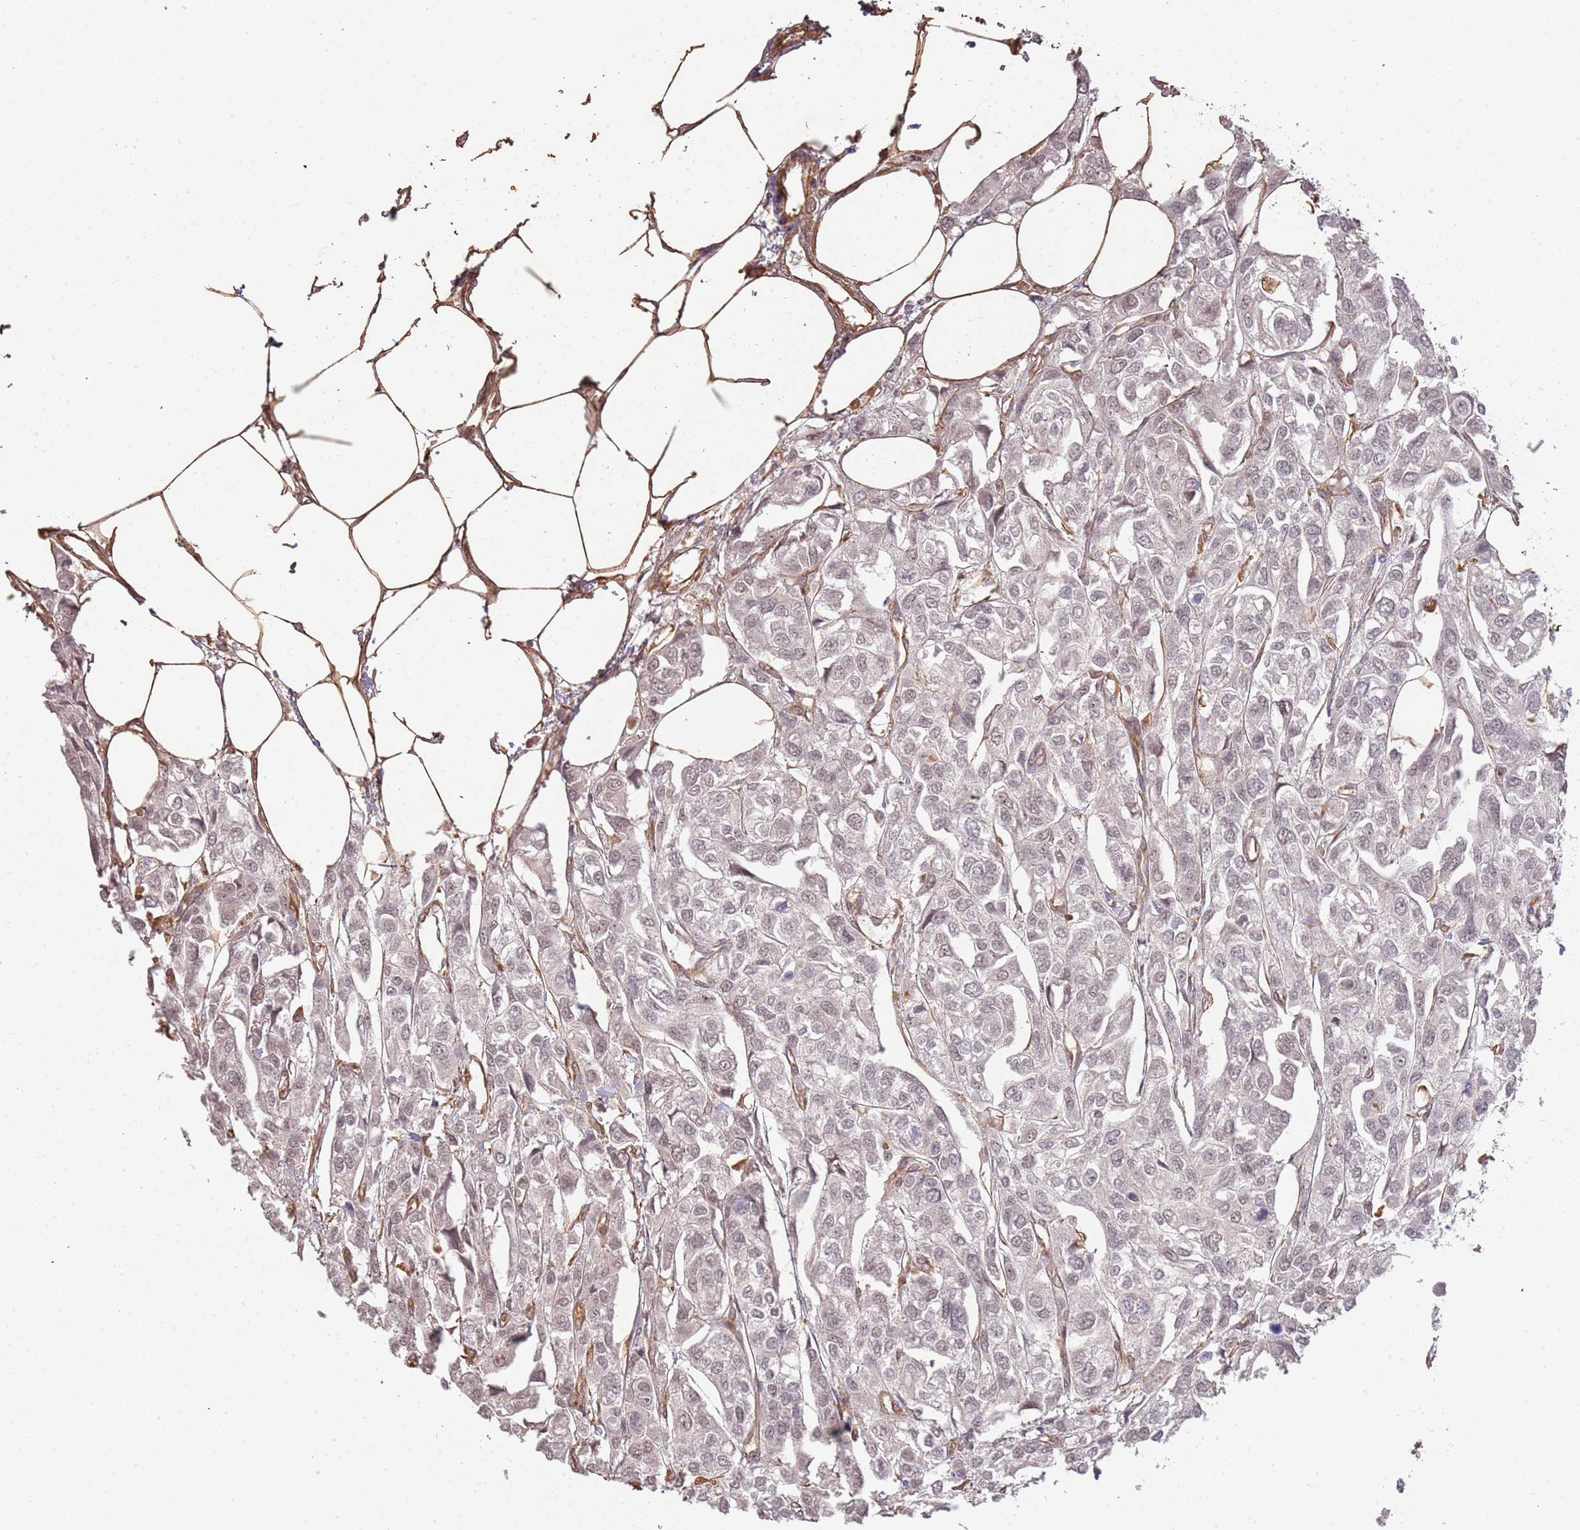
{"staining": {"intensity": "weak", "quantity": "<25%", "location": "nuclear"}, "tissue": "urothelial cancer", "cell_type": "Tumor cells", "image_type": "cancer", "snomed": [{"axis": "morphology", "description": "Urothelial carcinoma, High grade"}, {"axis": "topography", "description": "Urinary bladder"}], "caption": "An IHC image of urothelial cancer is shown. There is no staining in tumor cells of urothelial cancer.", "gene": "SURF2", "patient": {"sex": "male", "age": 67}}